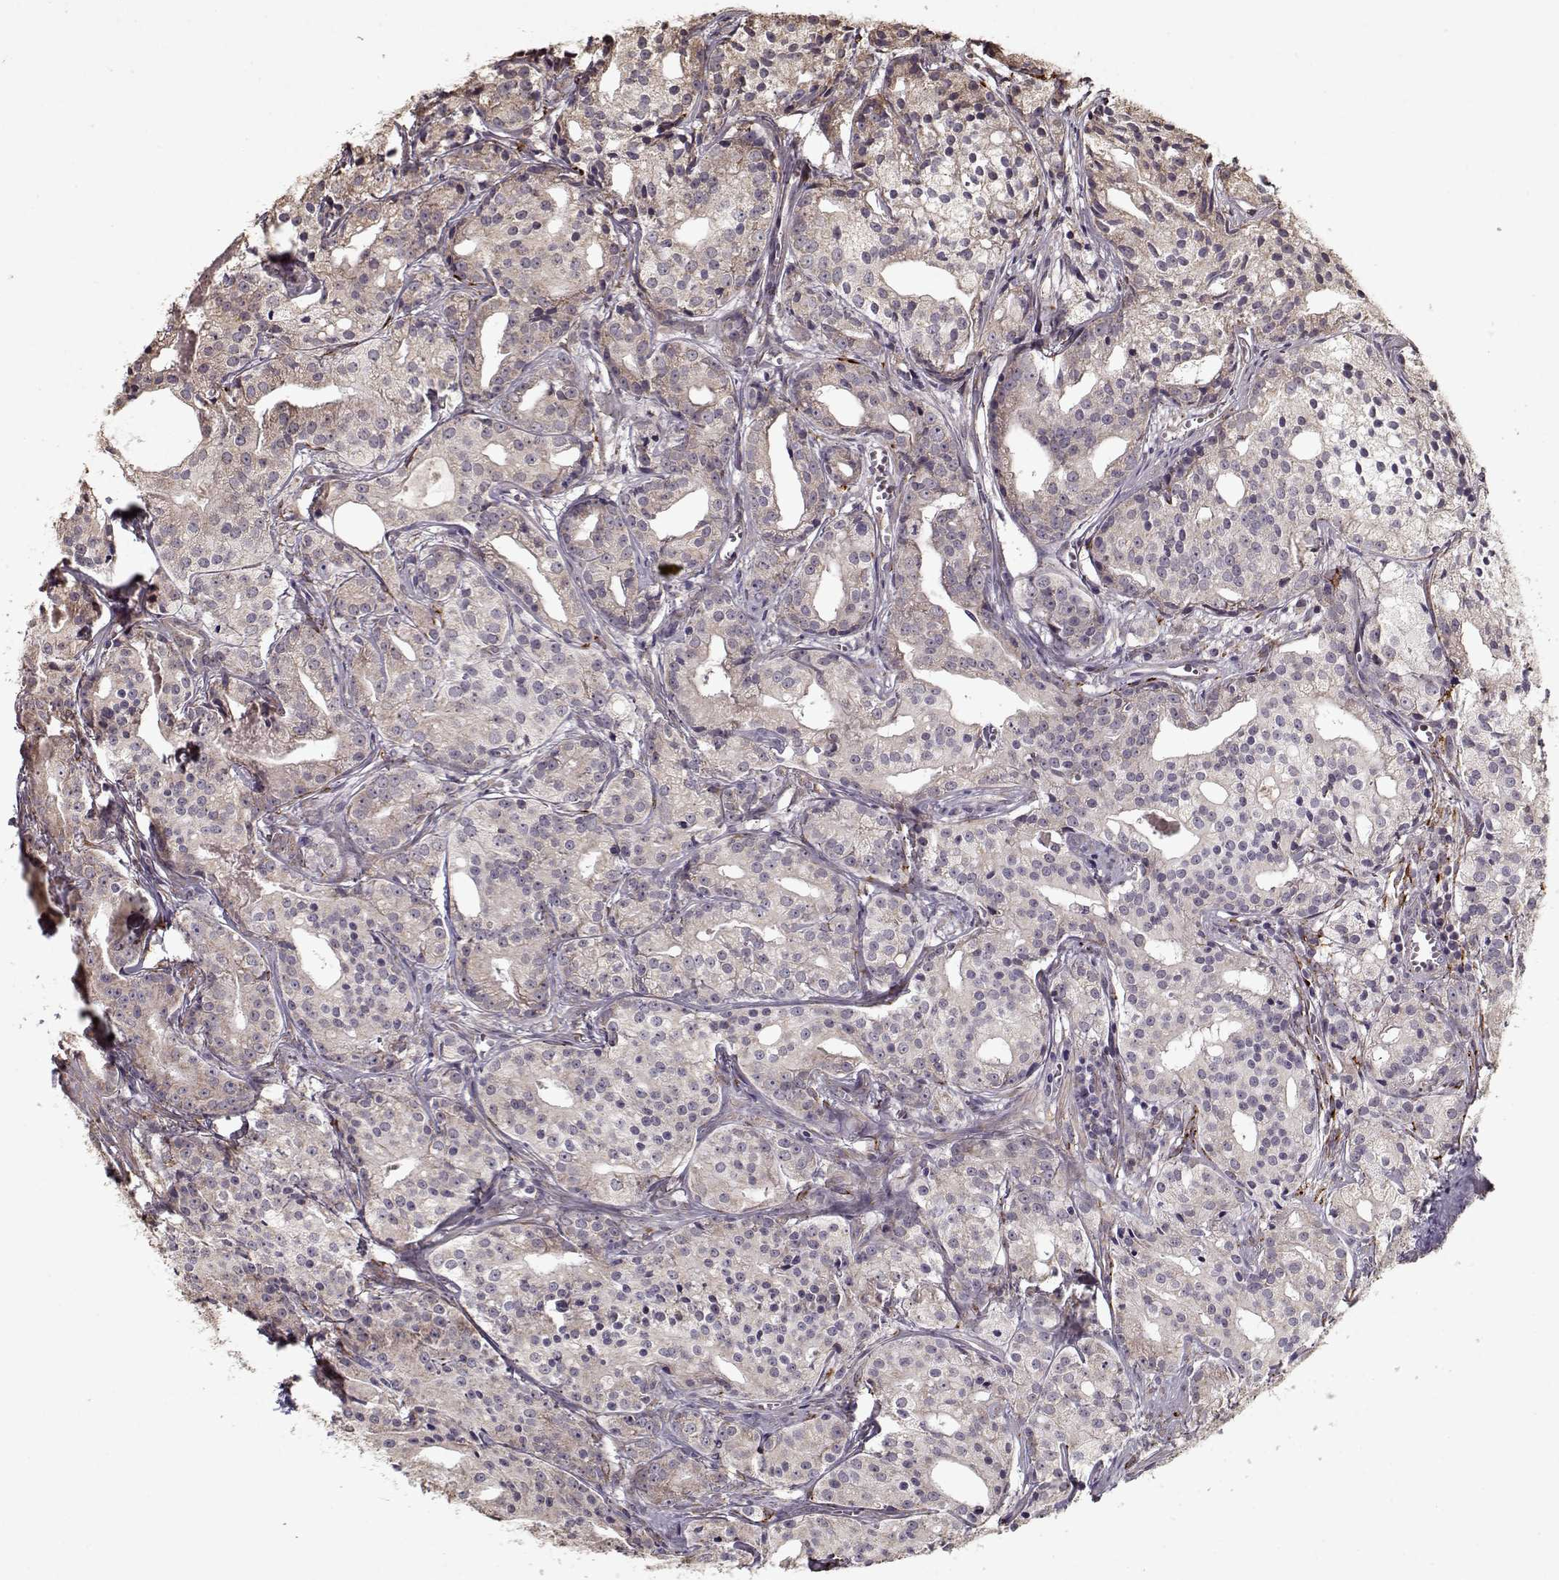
{"staining": {"intensity": "weak", "quantity": "<25%", "location": "cytoplasmic/membranous"}, "tissue": "prostate cancer", "cell_type": "Tumor cells", "image_type": "cancer", "snomed": [{"axis": "morphology", "description": "Adenocarcinoma, Medium grade"}, {"axis": "topography", "description": "Prostate"}], "caption": "Protein analysis of prostate cancer (medium-grade adenocarcinoma) displays no significant staining in tumor cells.", "gene": "IMMP1L", "patient": {"sex": "male", "age": 74}}